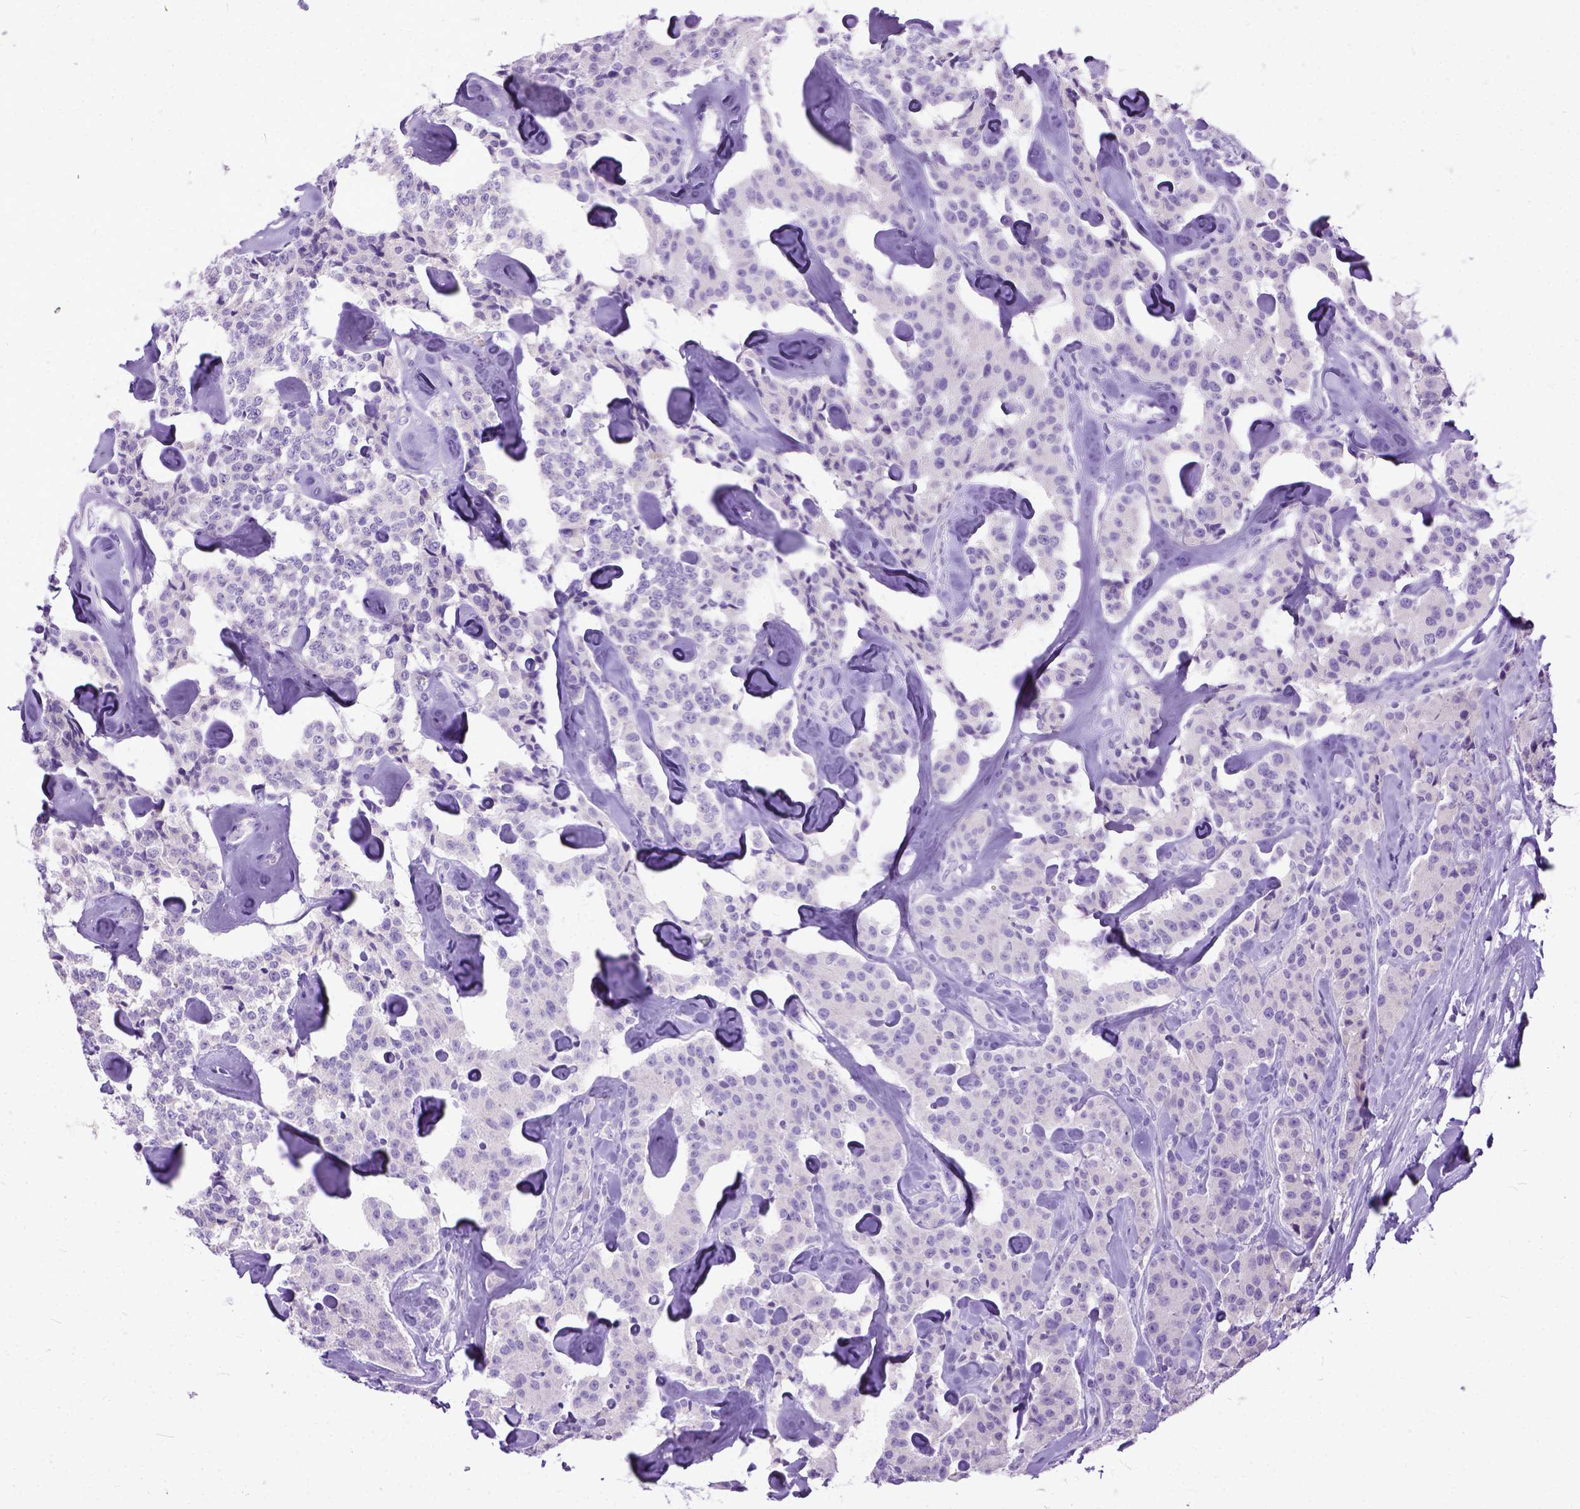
{"staining": {"intensity": "negative", "quantity": "none", "location": "none"}, "tissue": "carcinoid", "cell_type": "Tumor cells", "image_type": "cancer", "snomed": [{"axis": "morphology", "description": "Carcinoid, malignant, NOS"}, {"axis": "topography", "description": "Pancreas"}], "caption": "Malignant carcinoid was stained to show a protein in brown. There is no significant expression in tumor cells. (DAB (3,3'-diaminobenzidine) immunohistochemistry (IHC) visualized using brightfield microscopy, high magnification).", "gene": "PLK5", "patient": {"sex": "male", "age": 41}}